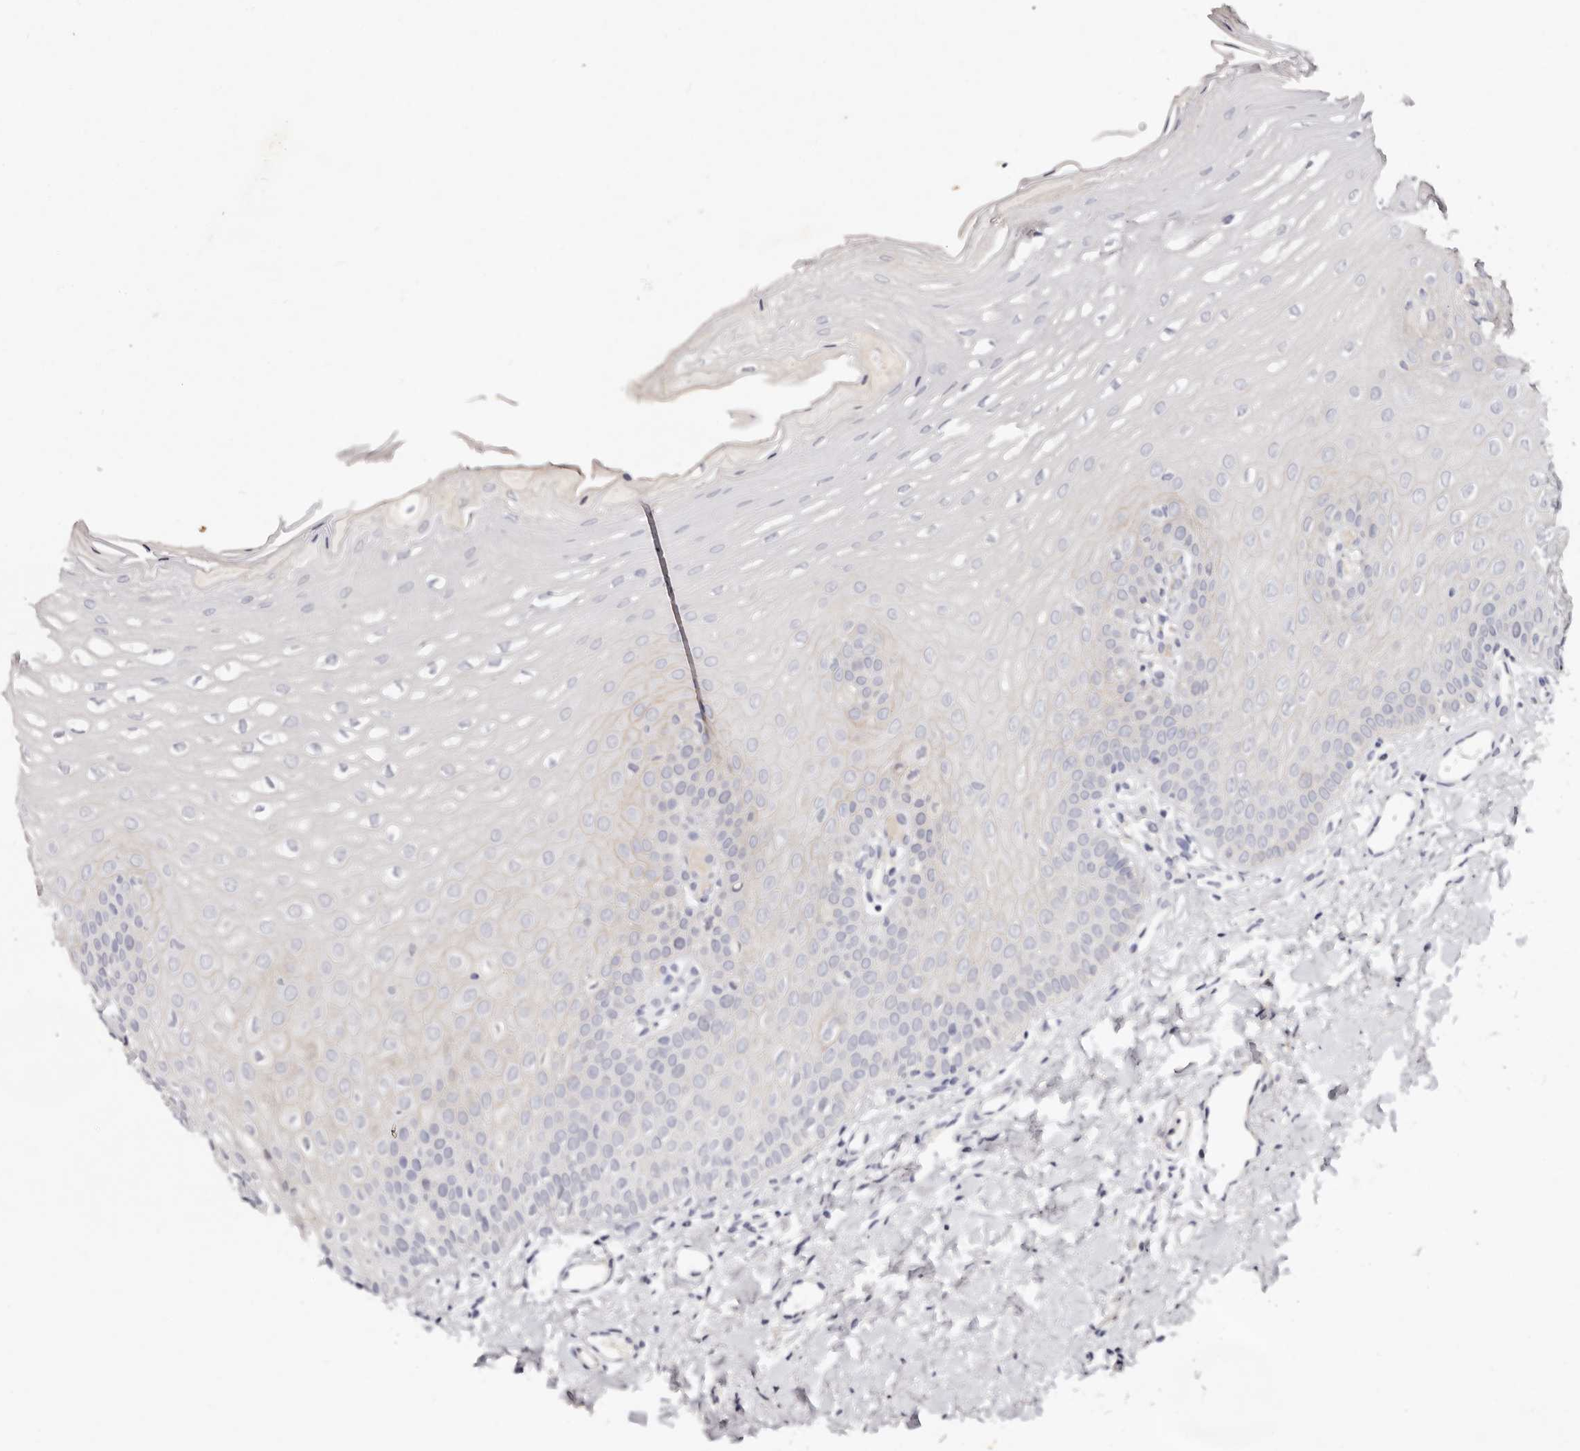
{"staining": {"intensity": "negative", "quantity": "none", "location": "none"}, "tissue": "oral mucosa", "cell_type": "Squamous epithelial cells", "image_type": "normal", "snomed": [{"axis": "morphology", "description": "Normal tissue, NOS"}, {"axis": "topography", "description": "Oral tissue"}], "caption": "Oral mucosa stained for a protein using immunohistochemistry exhibits no positivity squamous epithelial cells.", "gene": "MRPS33", "patient": {"sex": "female", "age": 39}}